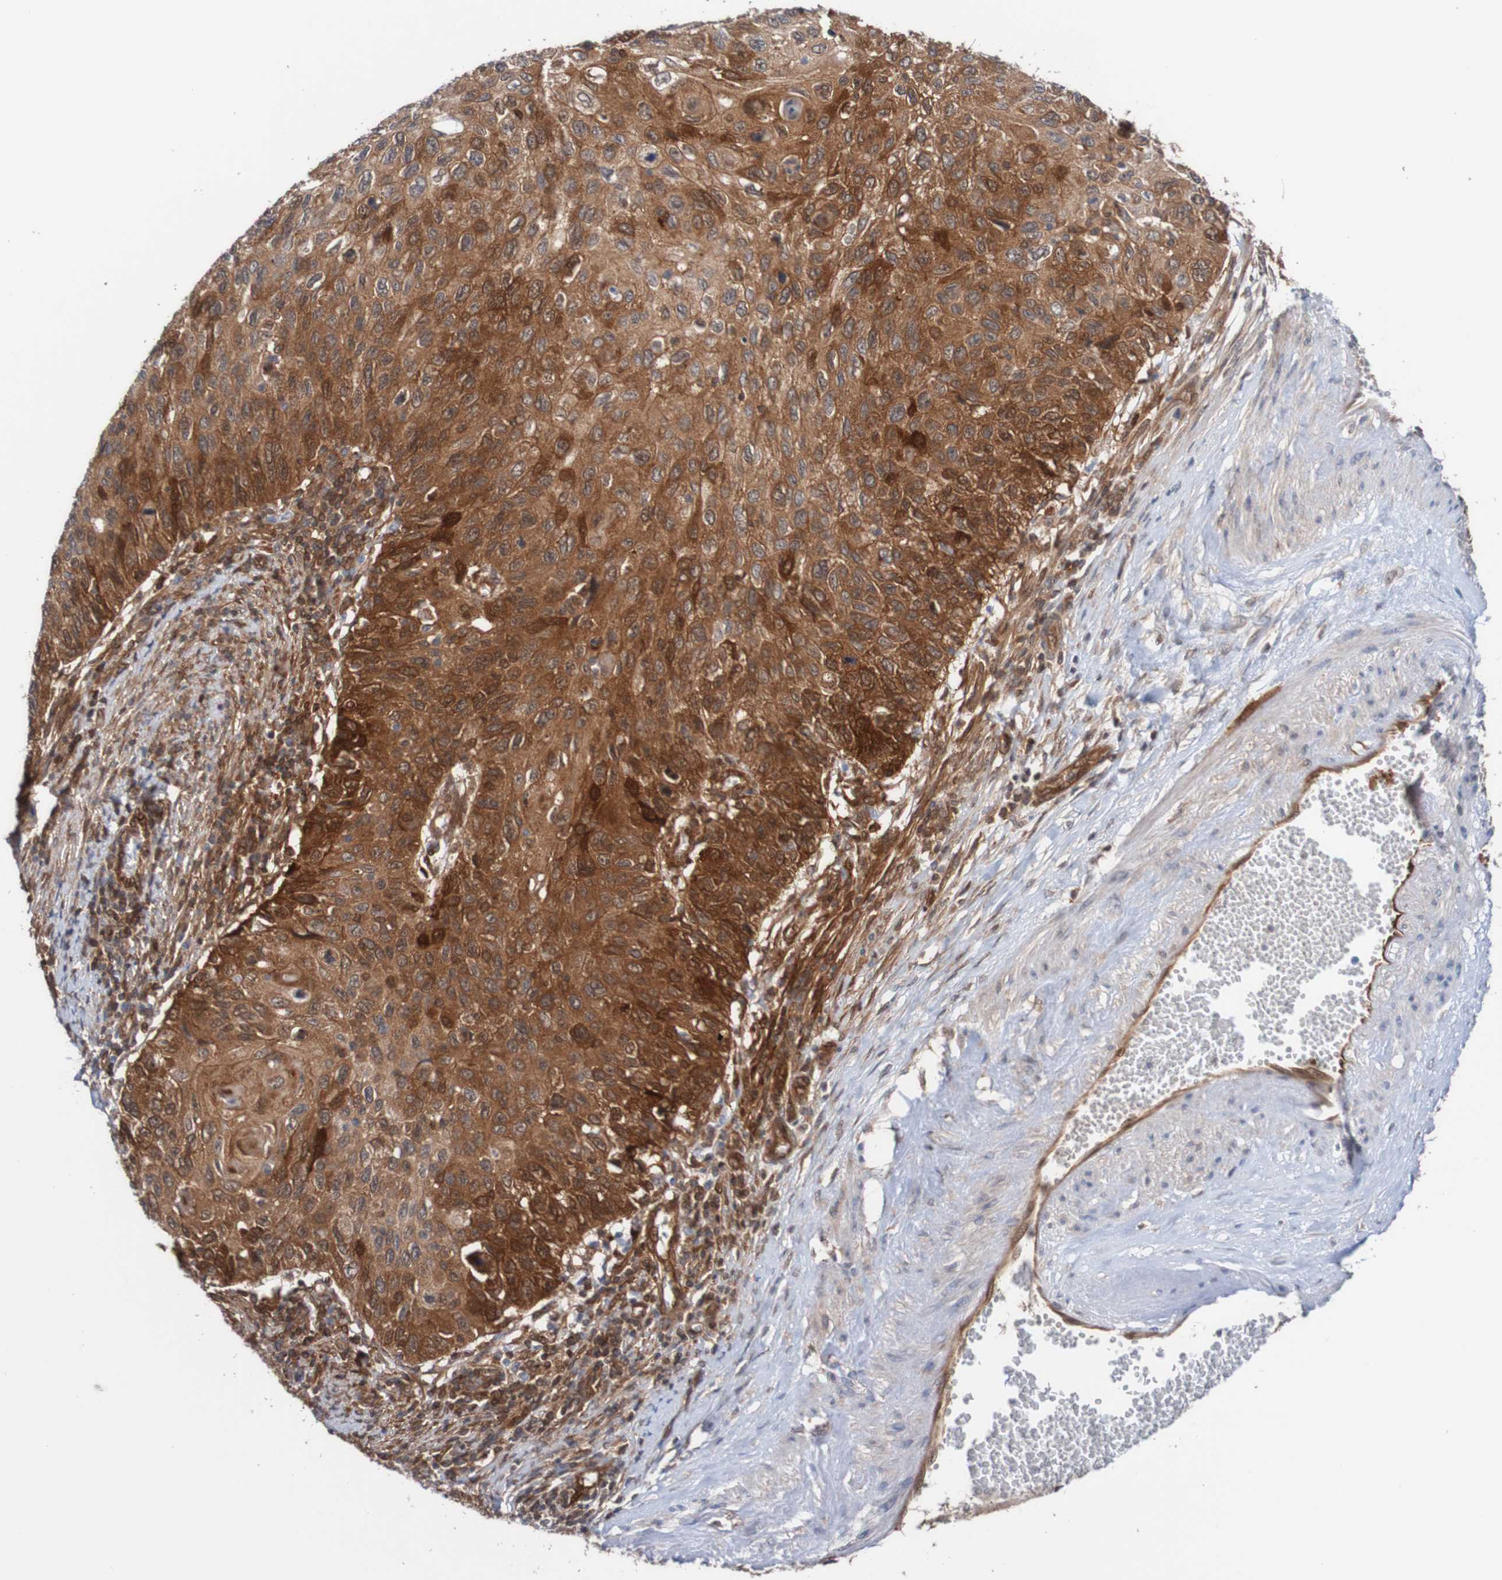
{"staining": {"intensity": "moderate", "quantity": ">75%", "location": "cytoplasmic/membranous"}, "tissue": "cervical cancer", "cell_type": "Tumor cells", "image_type": "cancer", "snomed": [{"axis": "morphology", "description": "Squamous cell carcinoma, NOS"}, {"axis": "topography", "description": "Cervix"}], "caption": "Protein expression analysis of cervical cancer (squamous cell carcinoma) exhibits moderate cytoplasmic/membranous positivity in approximately >75% of tumor cells.", "gene": "RIGI", "patient": {"sex": "female", "age": 70}}